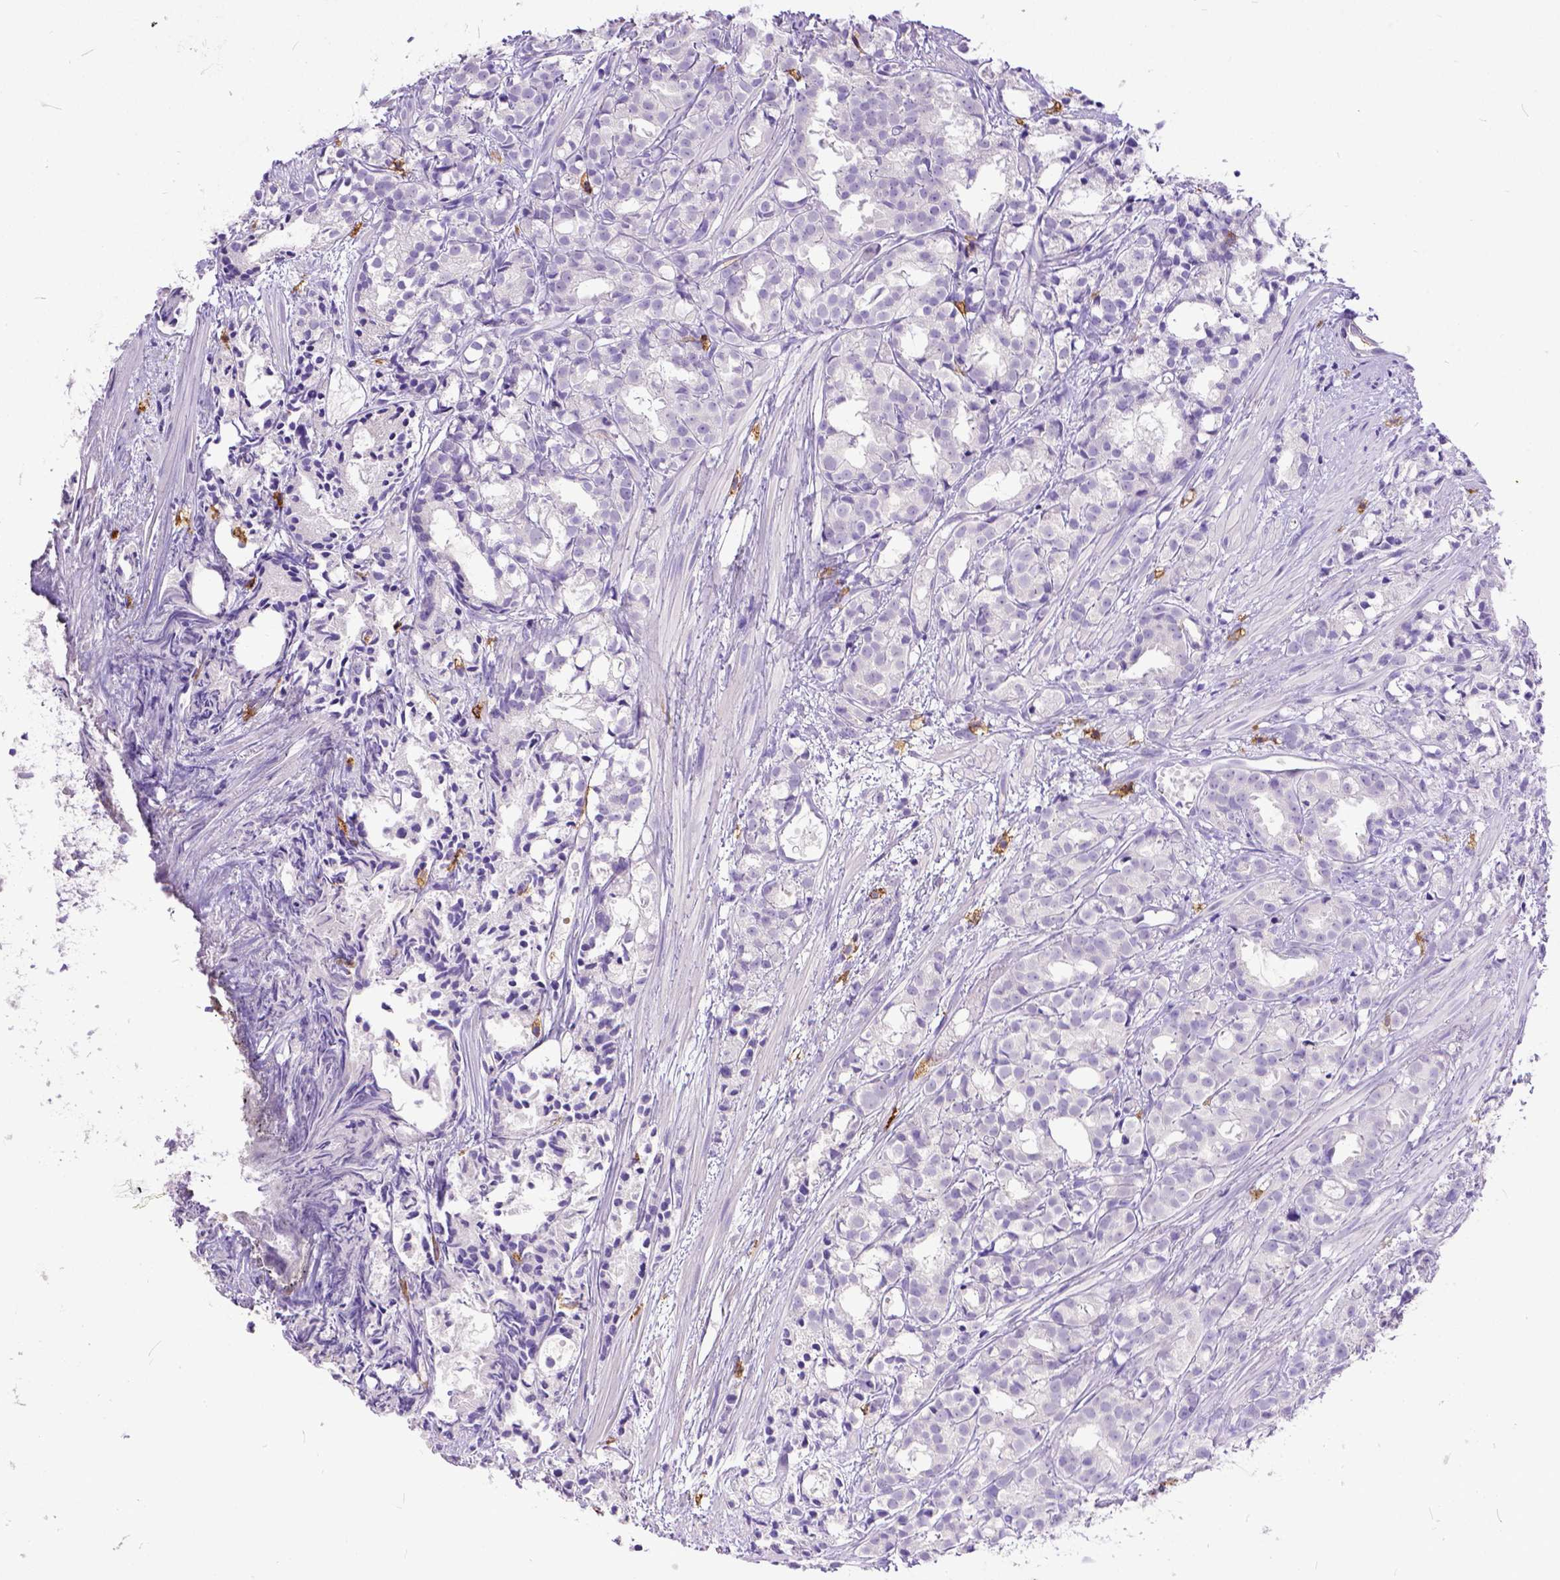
{"staining": {"intensity": "negative", "quantity": "none", "location": "none"}, "tissue": "prostate cancer", "cell_type": "Tumor cells", "image_type": "cancer", "snomed": [{"axis": "morphology", "description": "Adenocarcinoma, High grade"}, {"axis": "topography", "description": "Prostate"}], "caption": "DAB immunohistochemical staining of prostate cancer displays no significant staining in tumor cells.", "gene": "KIT", "patient": {"sex": "male", "age": 79}}